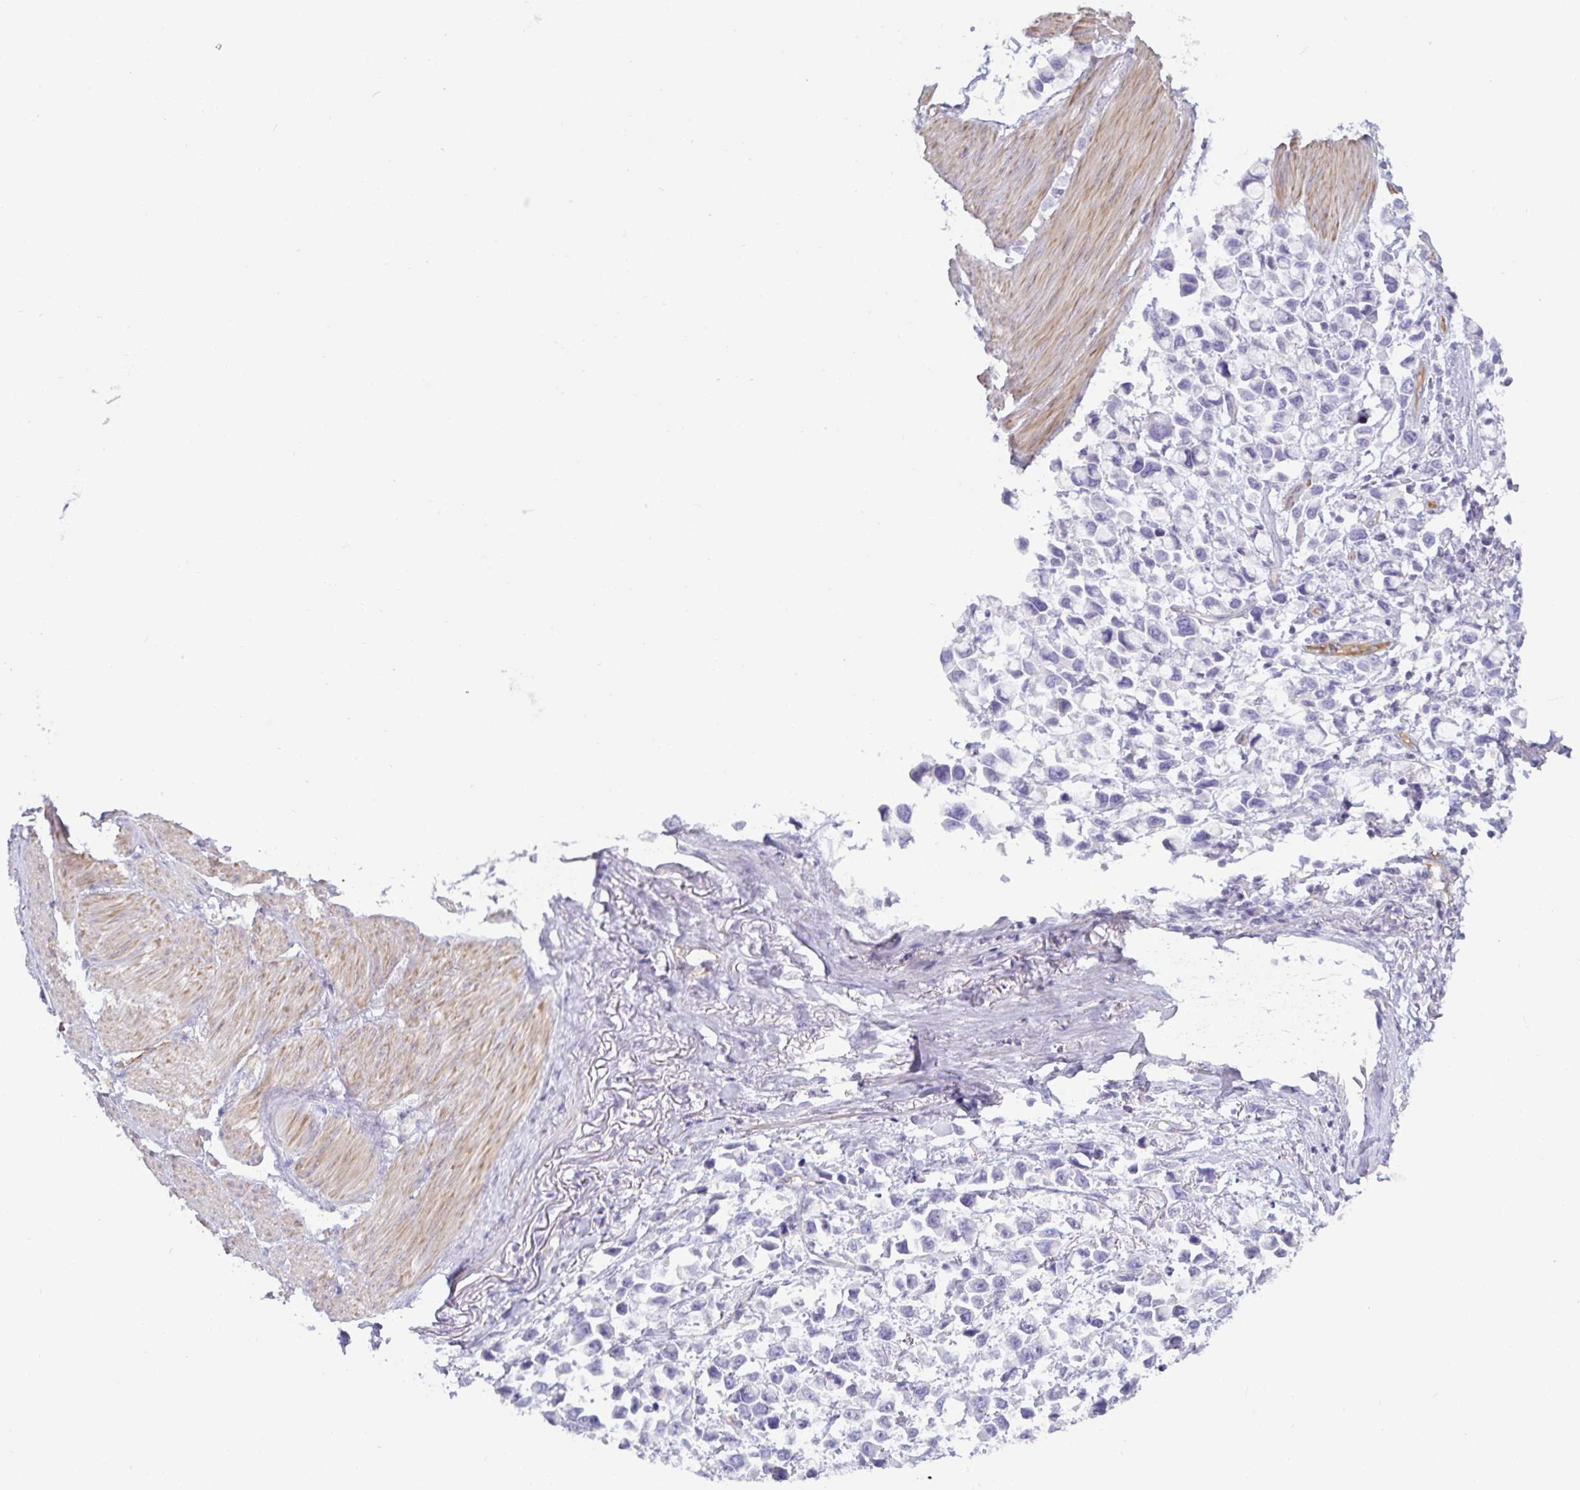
{"staining": {"intensity": "negative", "quantity": "none", "location": "none"}, "tissue": "stomach cancer", "cell_type": "Tumor cells", "image_type": "cancer", "snomed": [{"axis": "morphology", "description": "Adenocarcinoma, NOS"}, {"axis": "topography", "description": "Stomach"}], "caption": "Histopathology image shows no significant protein positivity in tumor cells of stomach adenocarcinoma.", "gene": "SPAG4", "patient": {"sex": "female", "age": 81}}